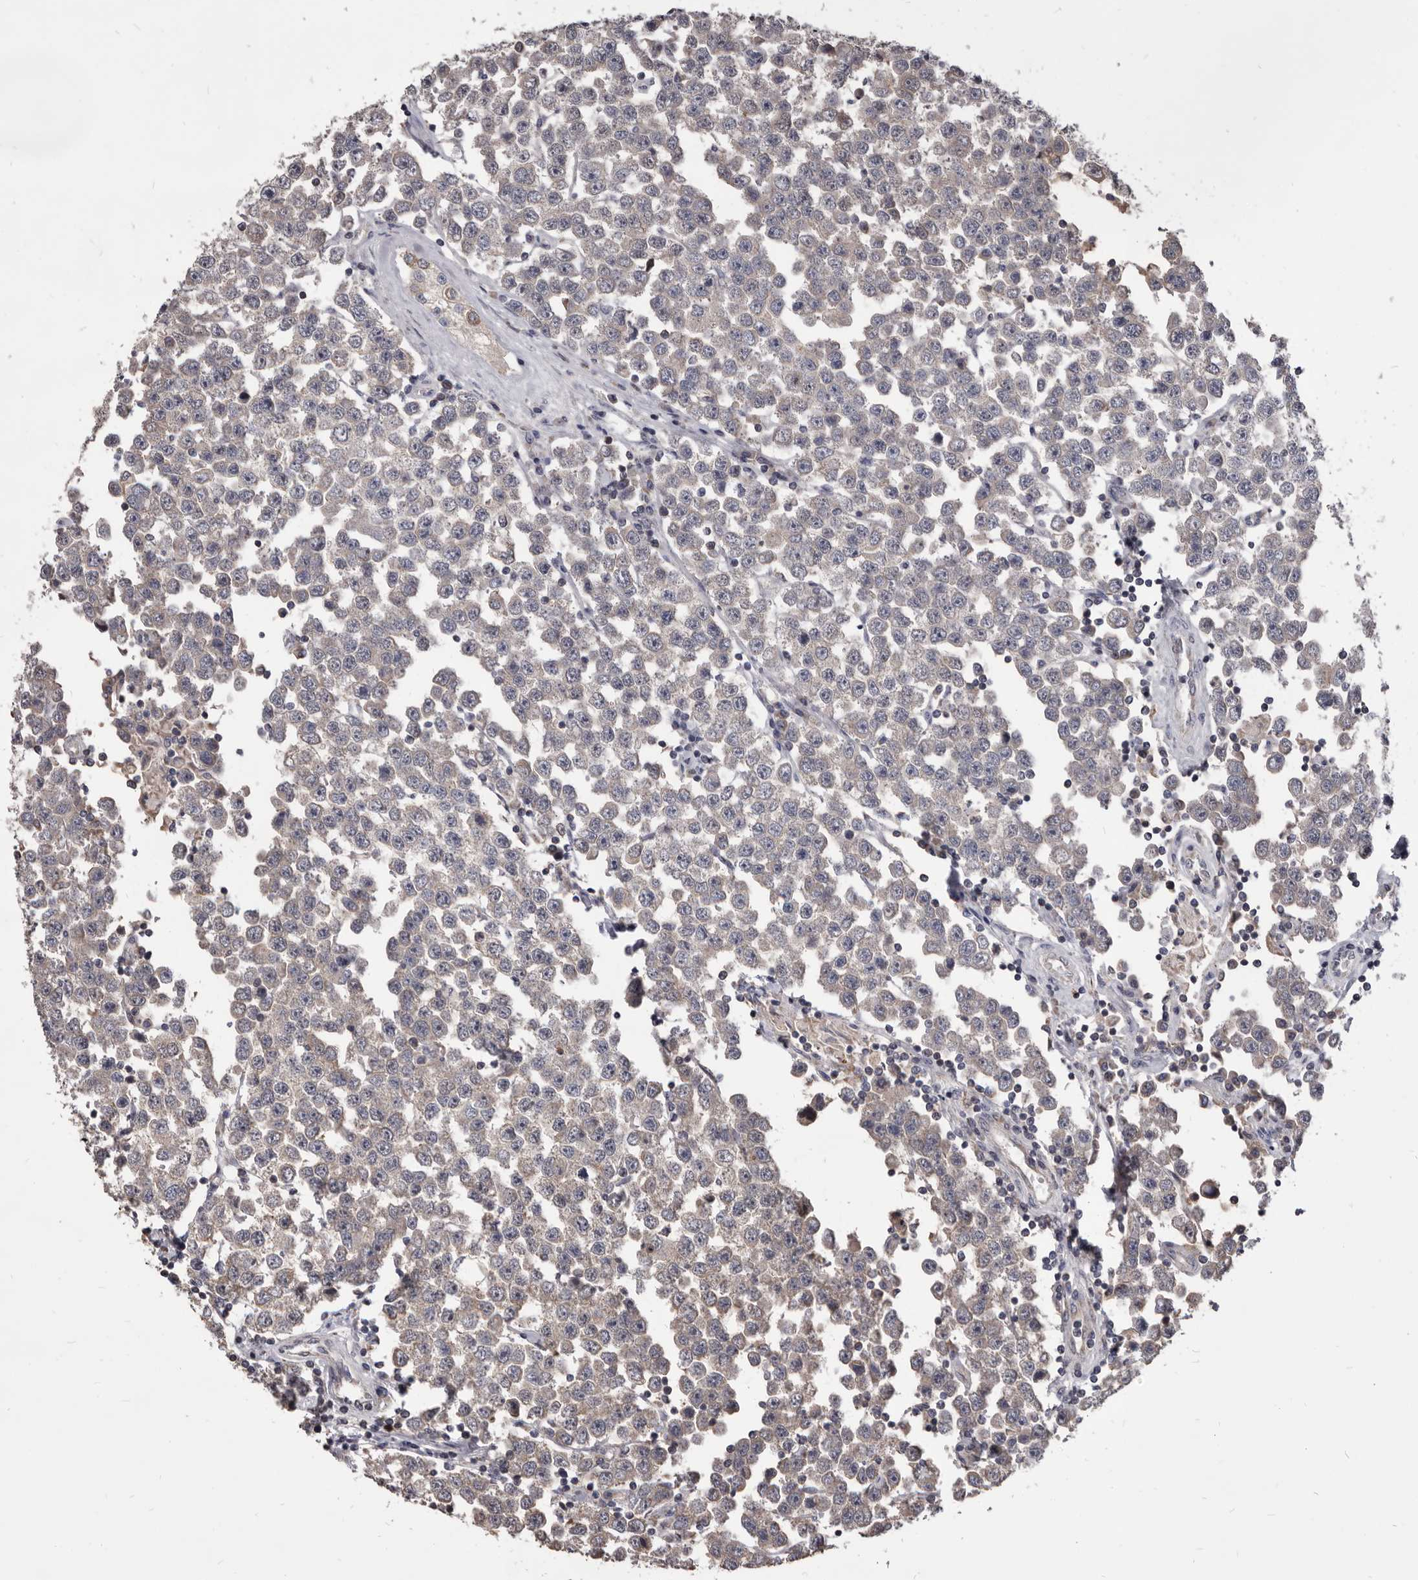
{"staining": {"intensity": "weak", "quantity": "<25%", "location": "cytoplasmic/membranous"}, "tissue": "testis cancer", "cell_type": "Tumor cells", "image_type": "cancer", "snomed": [{"axis": "morphology", "description": "Seminoma, NOS"}, {"axis": "topography", "description": "Testis"}], "caption": "Immunohistochemistry (IHC) image of neoplastic tissue: human testis cancer (seminoma) stained with DAB demonstrates no significant protein positivity in tumor cells. The staining is performed using DAB (3,3'-diaminobenzidine) brown chromogen with nuclei counter-stained in using hematoxylin.", "gene": "MAP3K14", "patient": {"sex": "male", "age": 28}}